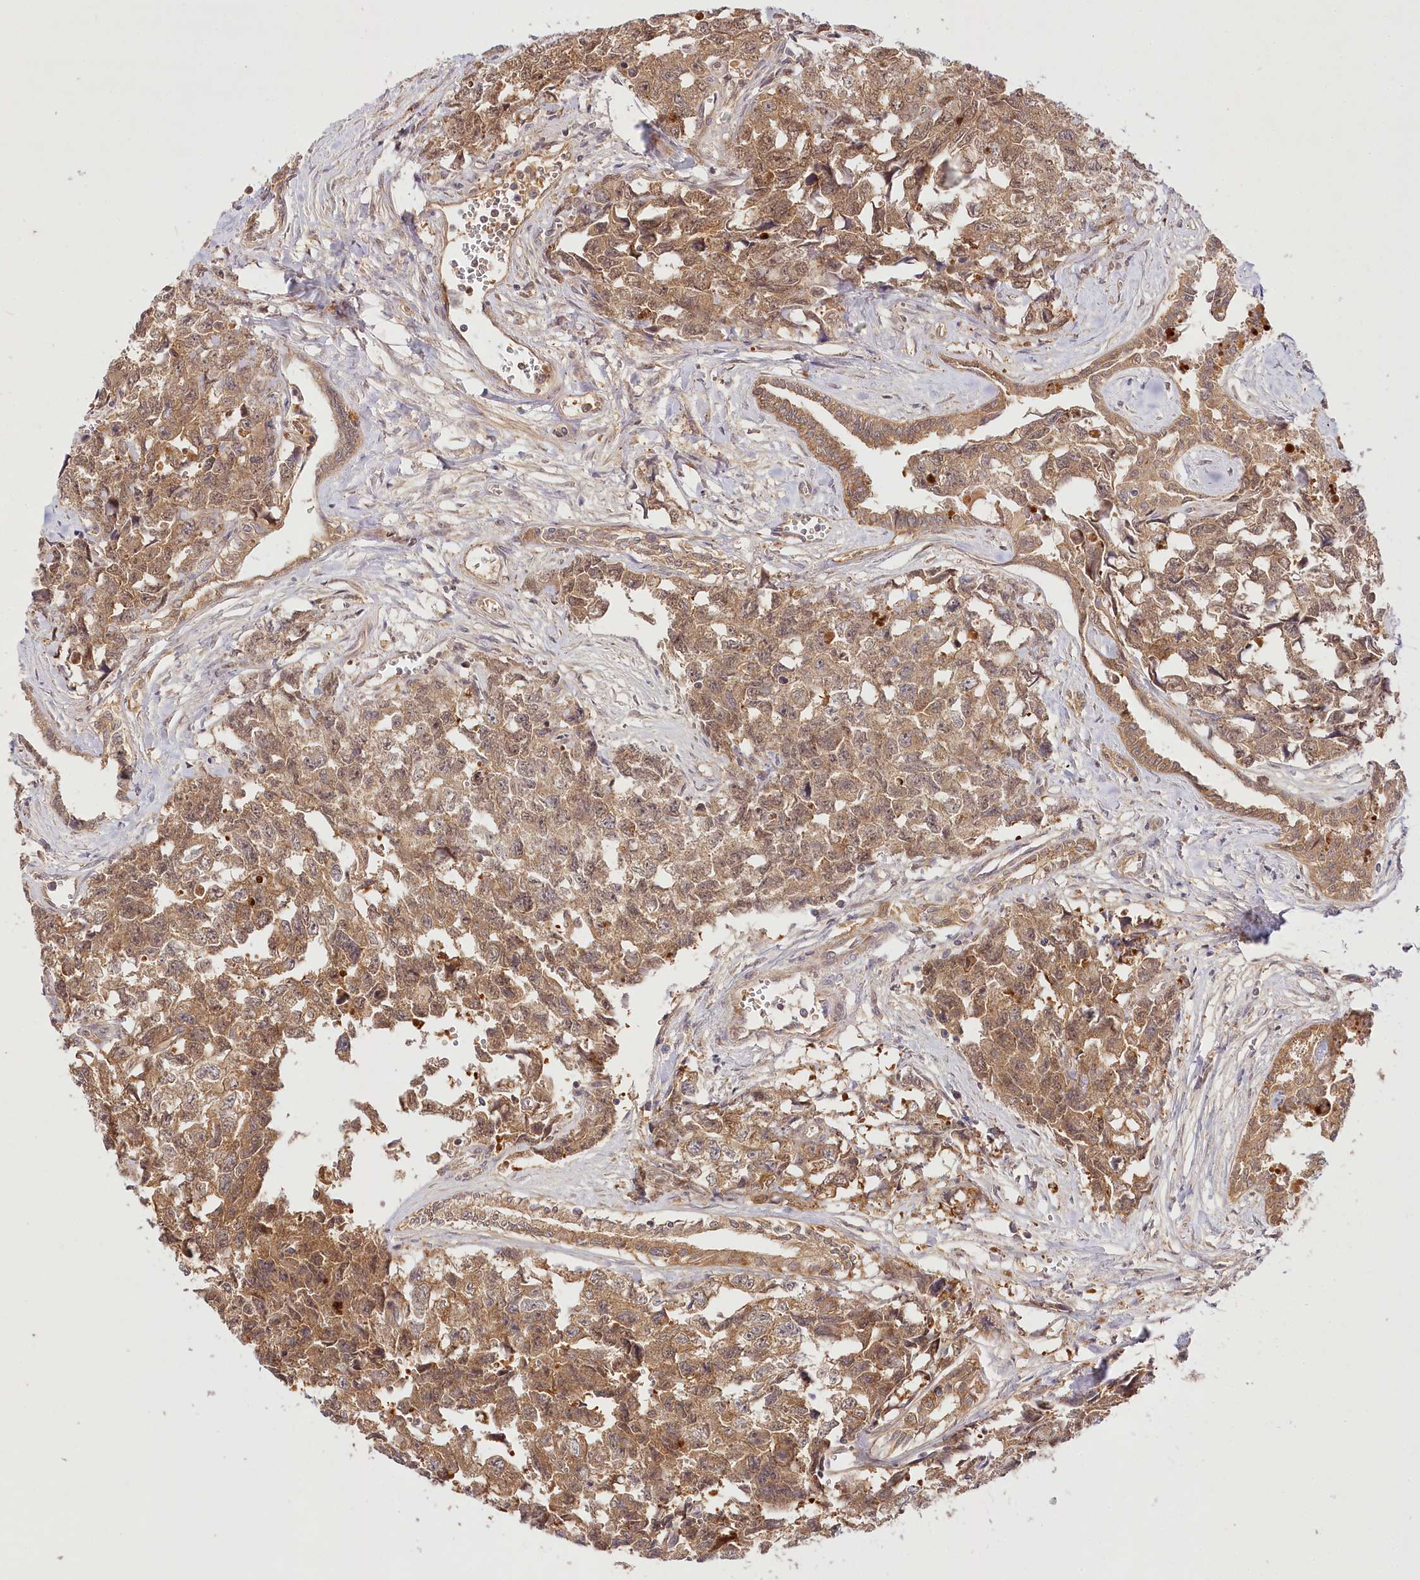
{"staining": {"intensity": "moderate", "quantity": ">75%", "location": "cytoplasmic/membranous"}, "tissue": "testis cancer", "cell_type": "Tumor cells", "image_type": "cancer", "snomed": [{"axis": "morphology", "description": "Carcinoma, Embryonal, NOS"}, {"axis": "topography", "description": "Testis"}], "caption": "The photomicrograph exhibits staining of testis cancer, revealing moderate cytoplasmic/membranous protein positivity (brown color) within tumor cells.", "gene": "INPP4B", "patient": {"sex": "male", "age": 31}}